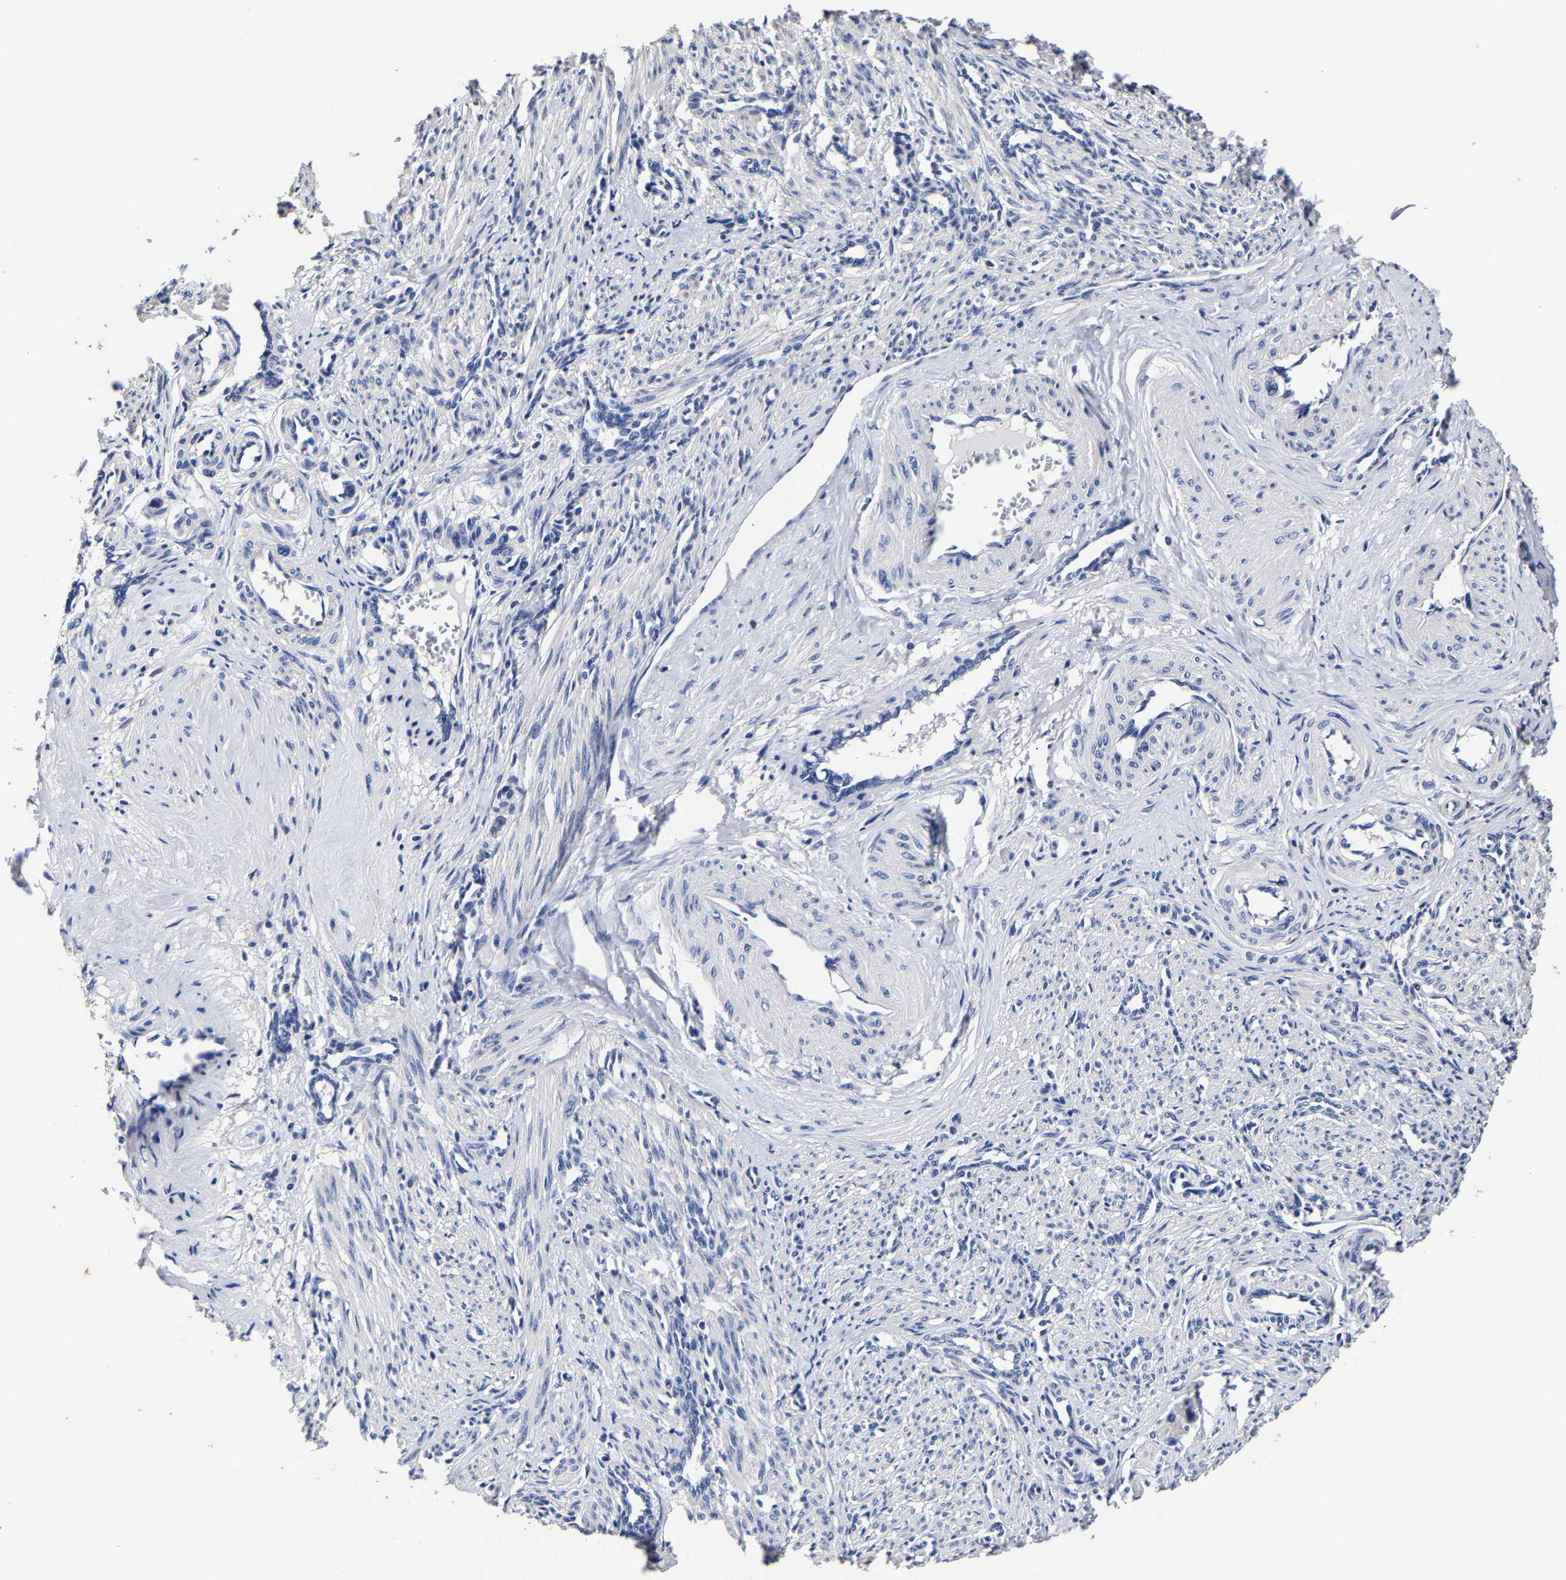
{"staining": {"intensity": "negative", "quantity": "none", "location": "none"}, "tissue": "smooth muscle", "cell_type": "Smooth muscle cells", "image_type": "normal", "snomed": [{"axis": "morphology", "description": "Normal tissue, NOS"}, {"axis": "topography", "description": "Endometrium"}], "caption": "Immunohistochemistry micrograph of unremarkable smooth muscle: human smooth muscle stained with DAB (3,3'-diaminobenzidine) reveals no significant protein staining in smooth muscle cells.", "gene": "AKAP4", "patient": {"sex": "female", "age": 33}}